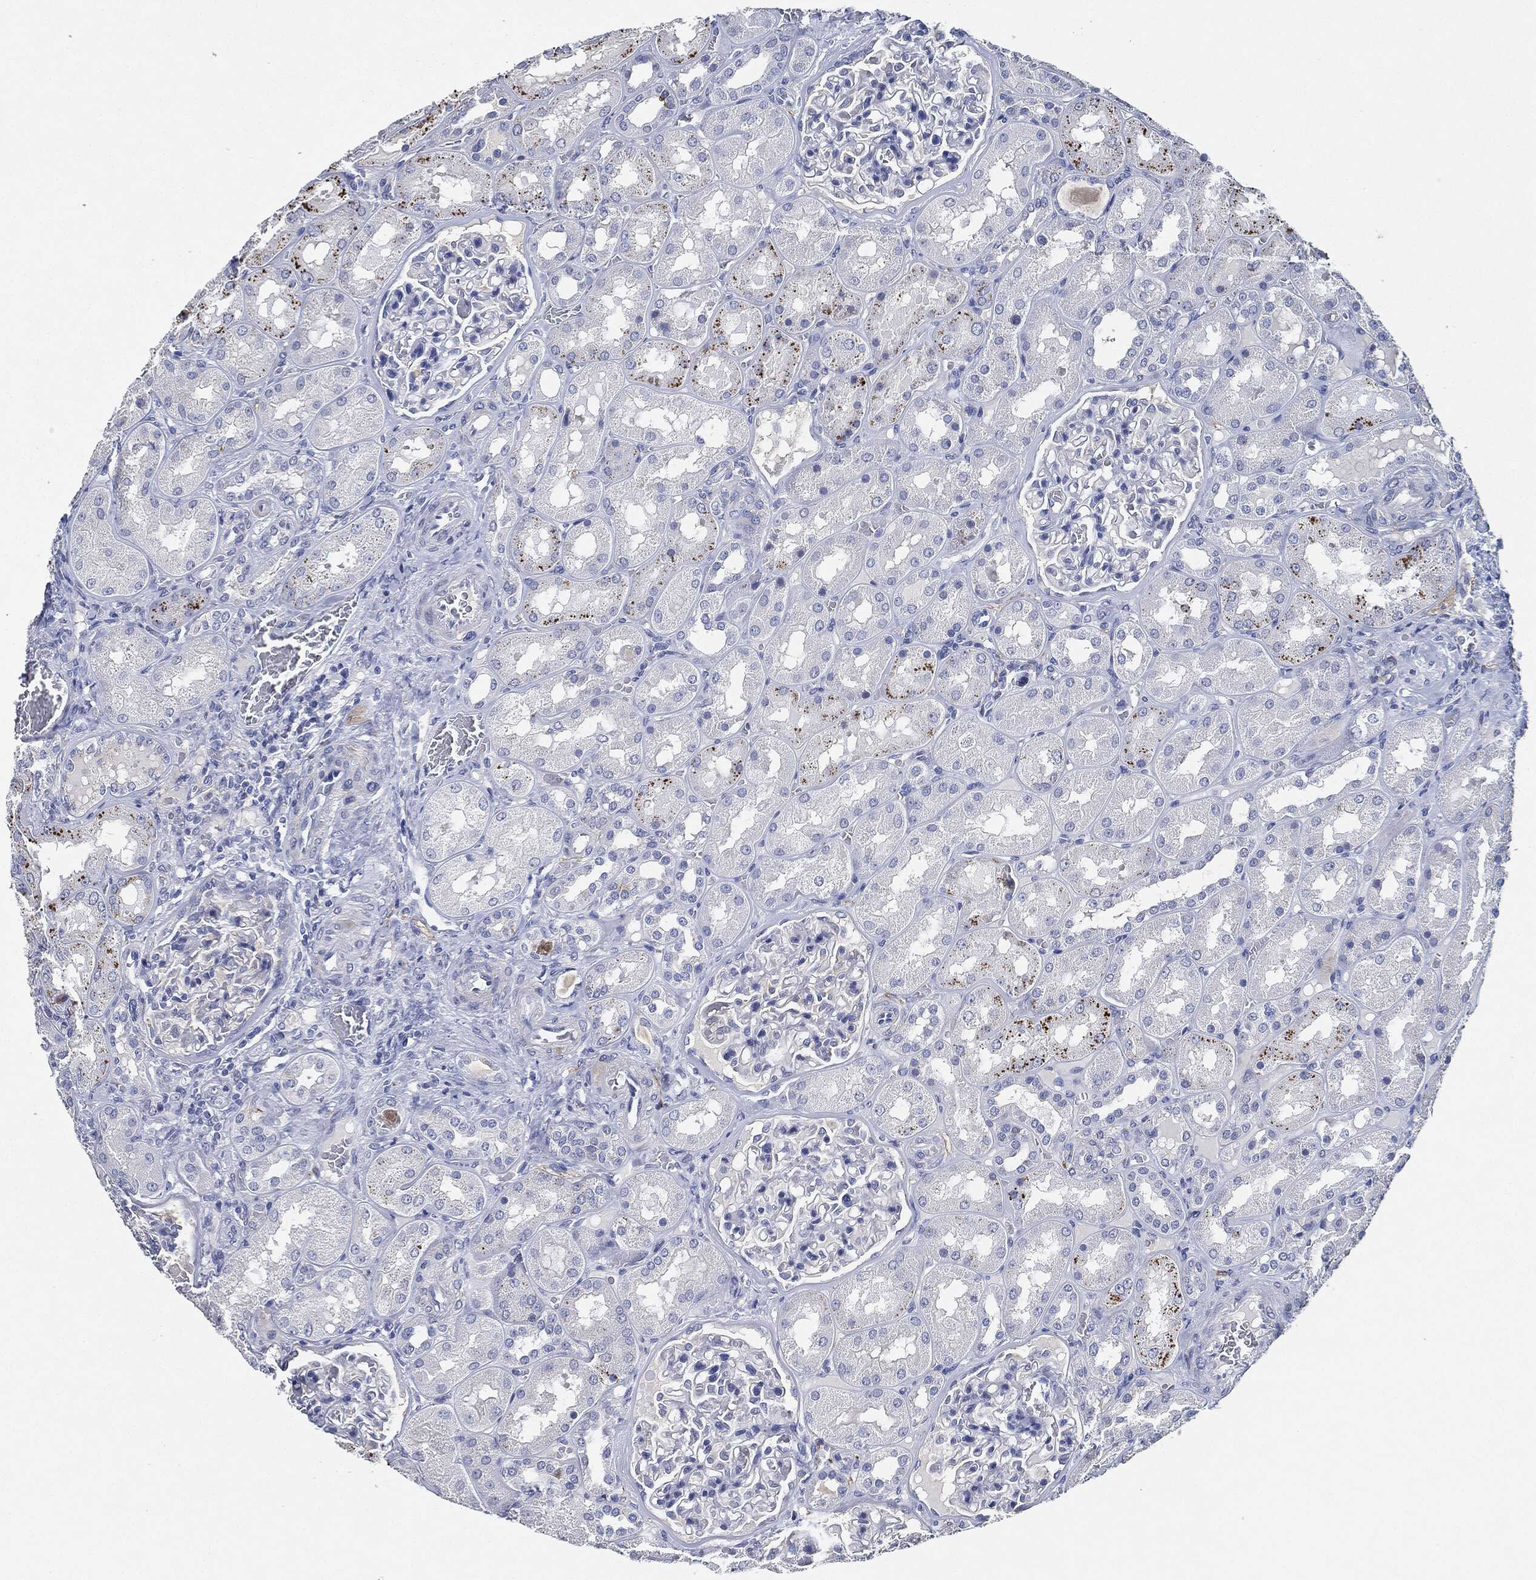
{"staining": {"intensity": "negative", "quantity": "none", "location": "none"}, "tissue": "kidney", "cell_type": "Cells in glomeruli", "image_type": "normal", "snomed": [{"axis": "morphology", "description": "Normal tissue, NOS"}, {"axis": "topography", "description": "Kidney"}], "caption": "Immunohistochemistry (IHC) photomicrograph of unremarkable kidney: human kidney stained with DAB displays no significant protein staining in cells in glomeruli.", "gene": "NTRK1", "patient": {"sex": "male", "age": 73}}